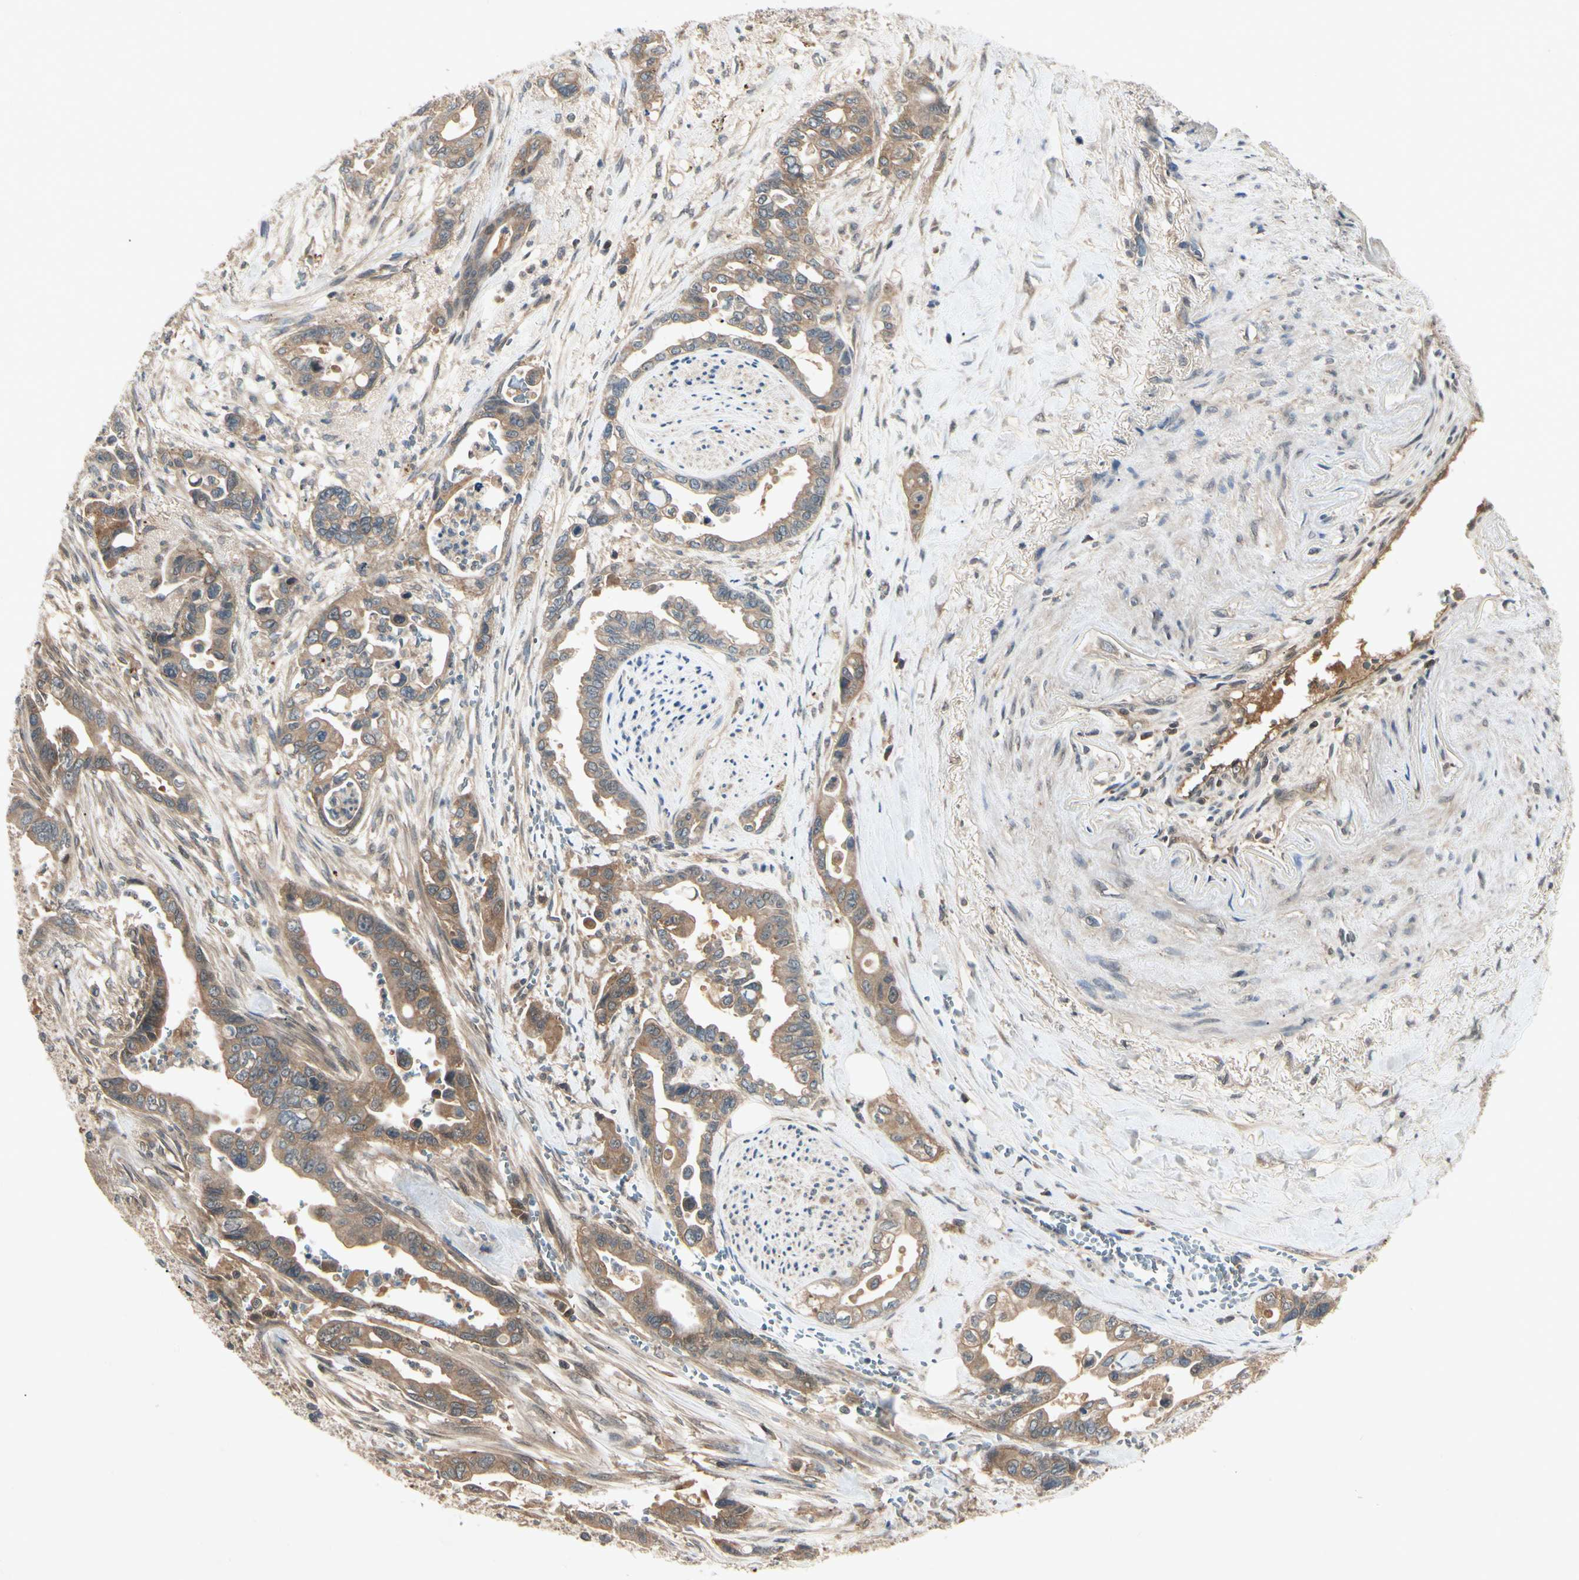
{"staining": {"intensity": "moderate", "quantity": ">75%", "location": "cytoplasmic/membranous"}, "tissue": "pancreatic cancer", "cell_type": "Tumor cells", "image_type": "cancer", "snomed": [{"axis": "morphology", "description": "Adenocarcinoma, NOS"}, {"axis": "topography", "description": "Pancreas"}], "caption": "Immunohistochemical staining of pancreatic cancer (adenocarcinoma) exhibits medium levels of moderate cytoplasmic/membranous protein positivity in approximately >75% of tumor cells.", "gene": "RNF14", "patient": {"sex": "male", "age": 70}}